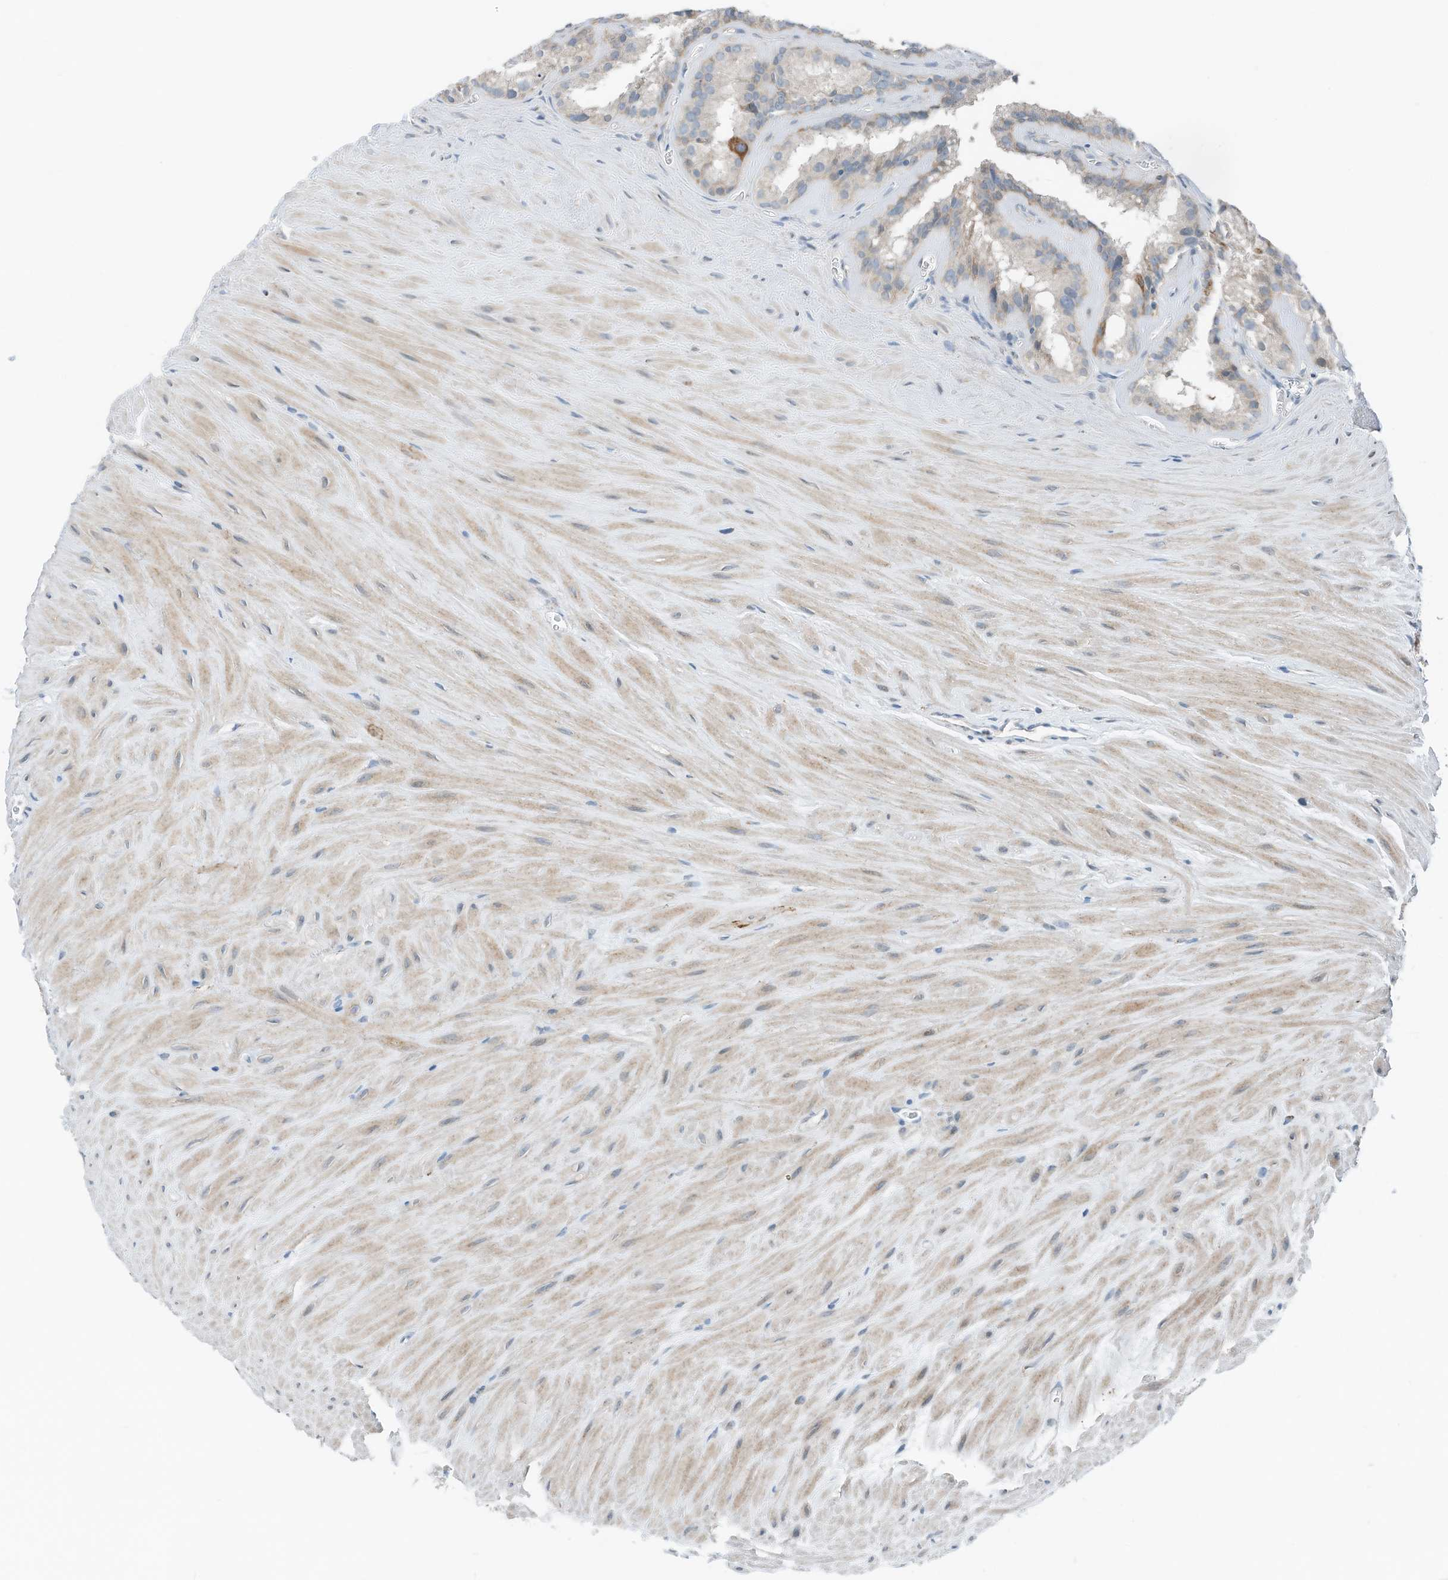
{"staining": {"intensity": "moderate", "quantity": "25%-75%", "location": "cytoplasmic/membranous"}, "tissue": "seminal vesicle", "cell_type": "Glandular cells", "image_type": "normal", "snomed": [{"axis": "morphology", "description": "Normal tissue, NOS"}, {"axis": "topography", "description": "Prostate"}, {"axis": "topography", "description": "Seminal veicle"}], "caption": "Seminal vesicle stained with a brown dye demonstrates moderate cytoplasmic/membranous positive staining in approximately 25%-75% of glandular cells.", "gene": "RMND1", "patient": {"sex": "male", "age": 59}}